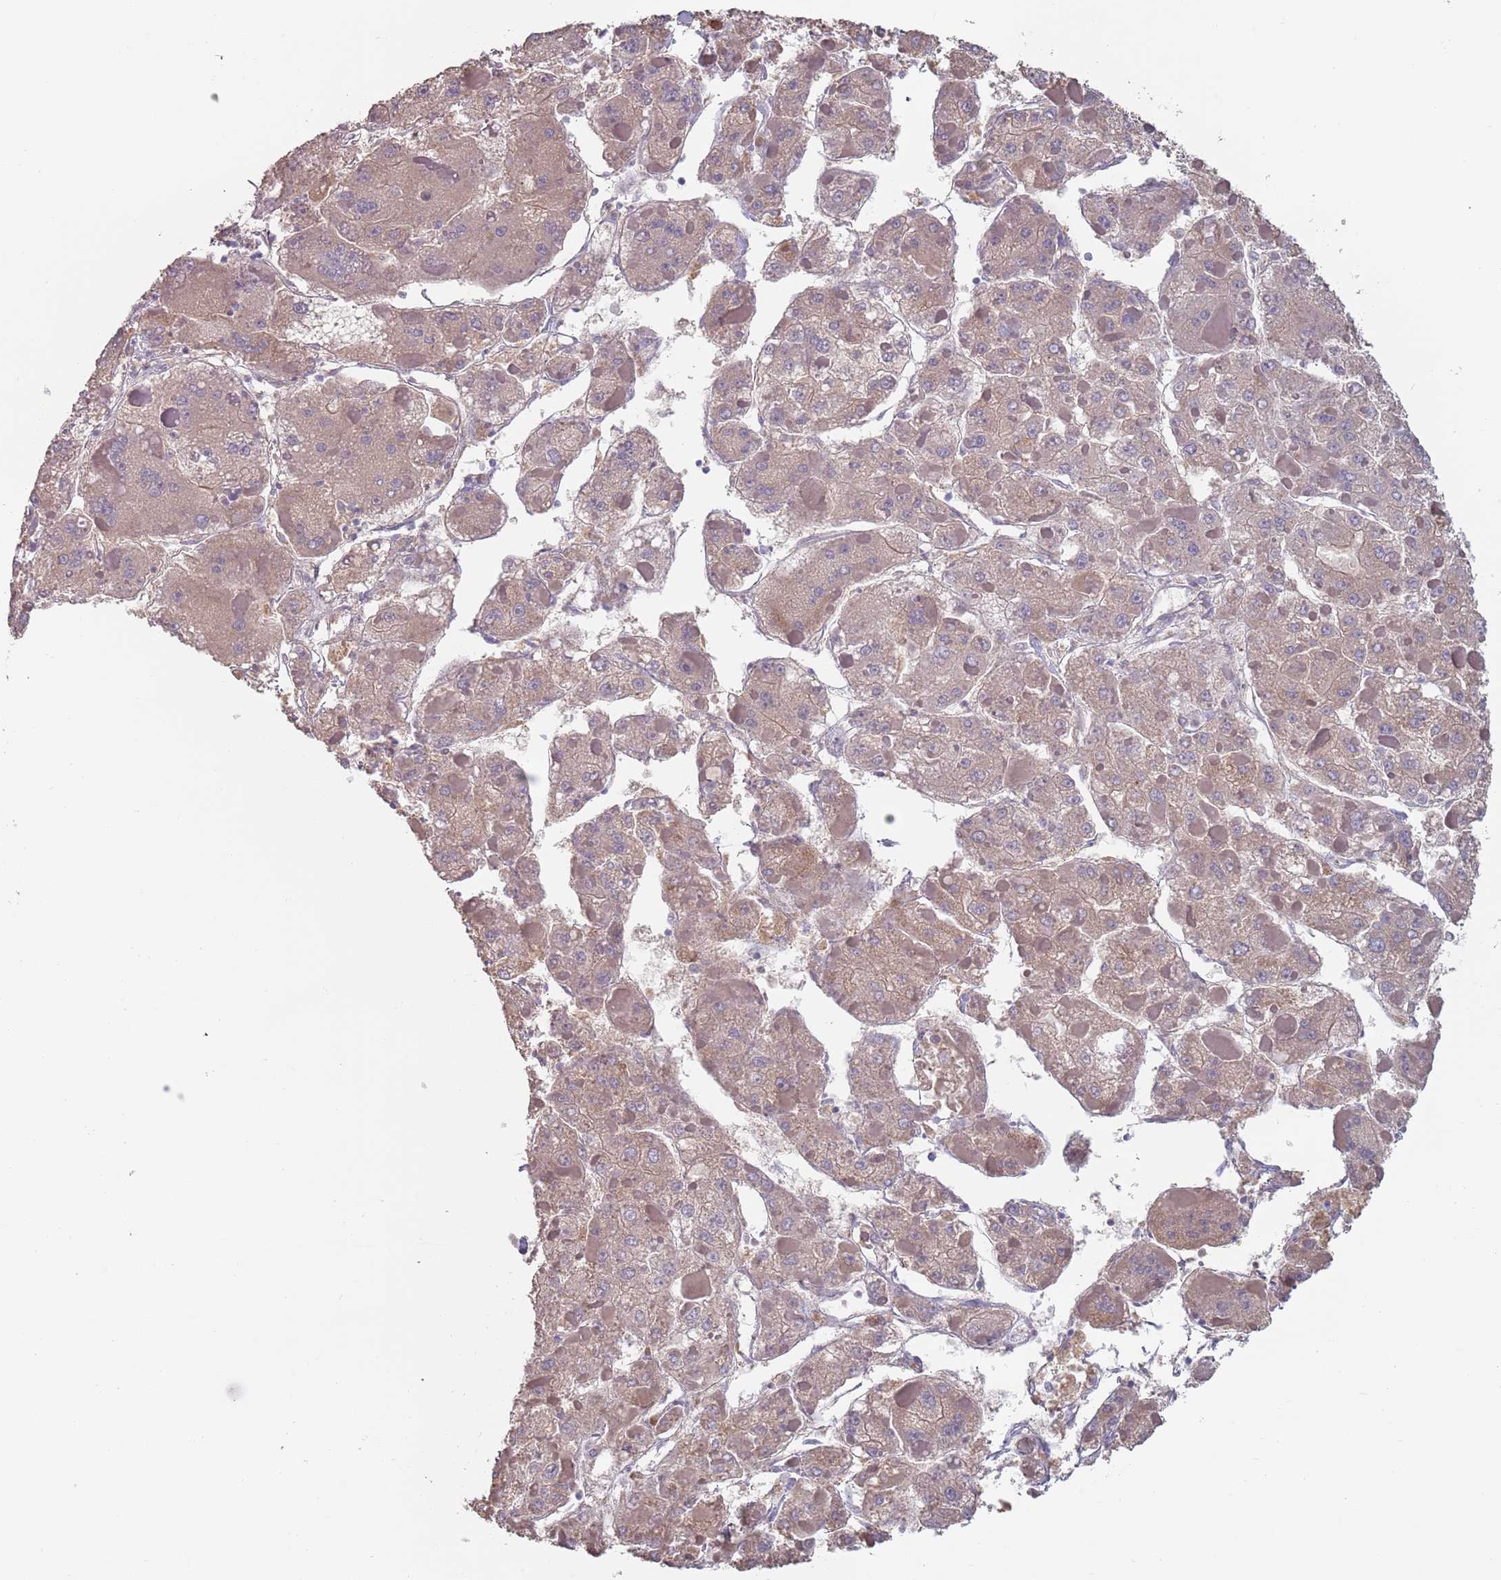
{"staining": {"intensity": "weak", "quantity": ">75%", "location": "cytoplasmic/membranous"}, "tissue": "liver cancer", "cell_type": "Tumor cells", "image_type": "cancer", "snomed": [{"axis": "morphology", "description": "Carcinoma, Hepatocellular, NOS"}, {"axis": "topography", "description": "Liver"}], "caption": "Liver hepatocellular carcinoma stained with a protein marker shows weak staining in tumor cells.", "gene": "APPL2", "patient": {"sex": "female", "age": 73}}